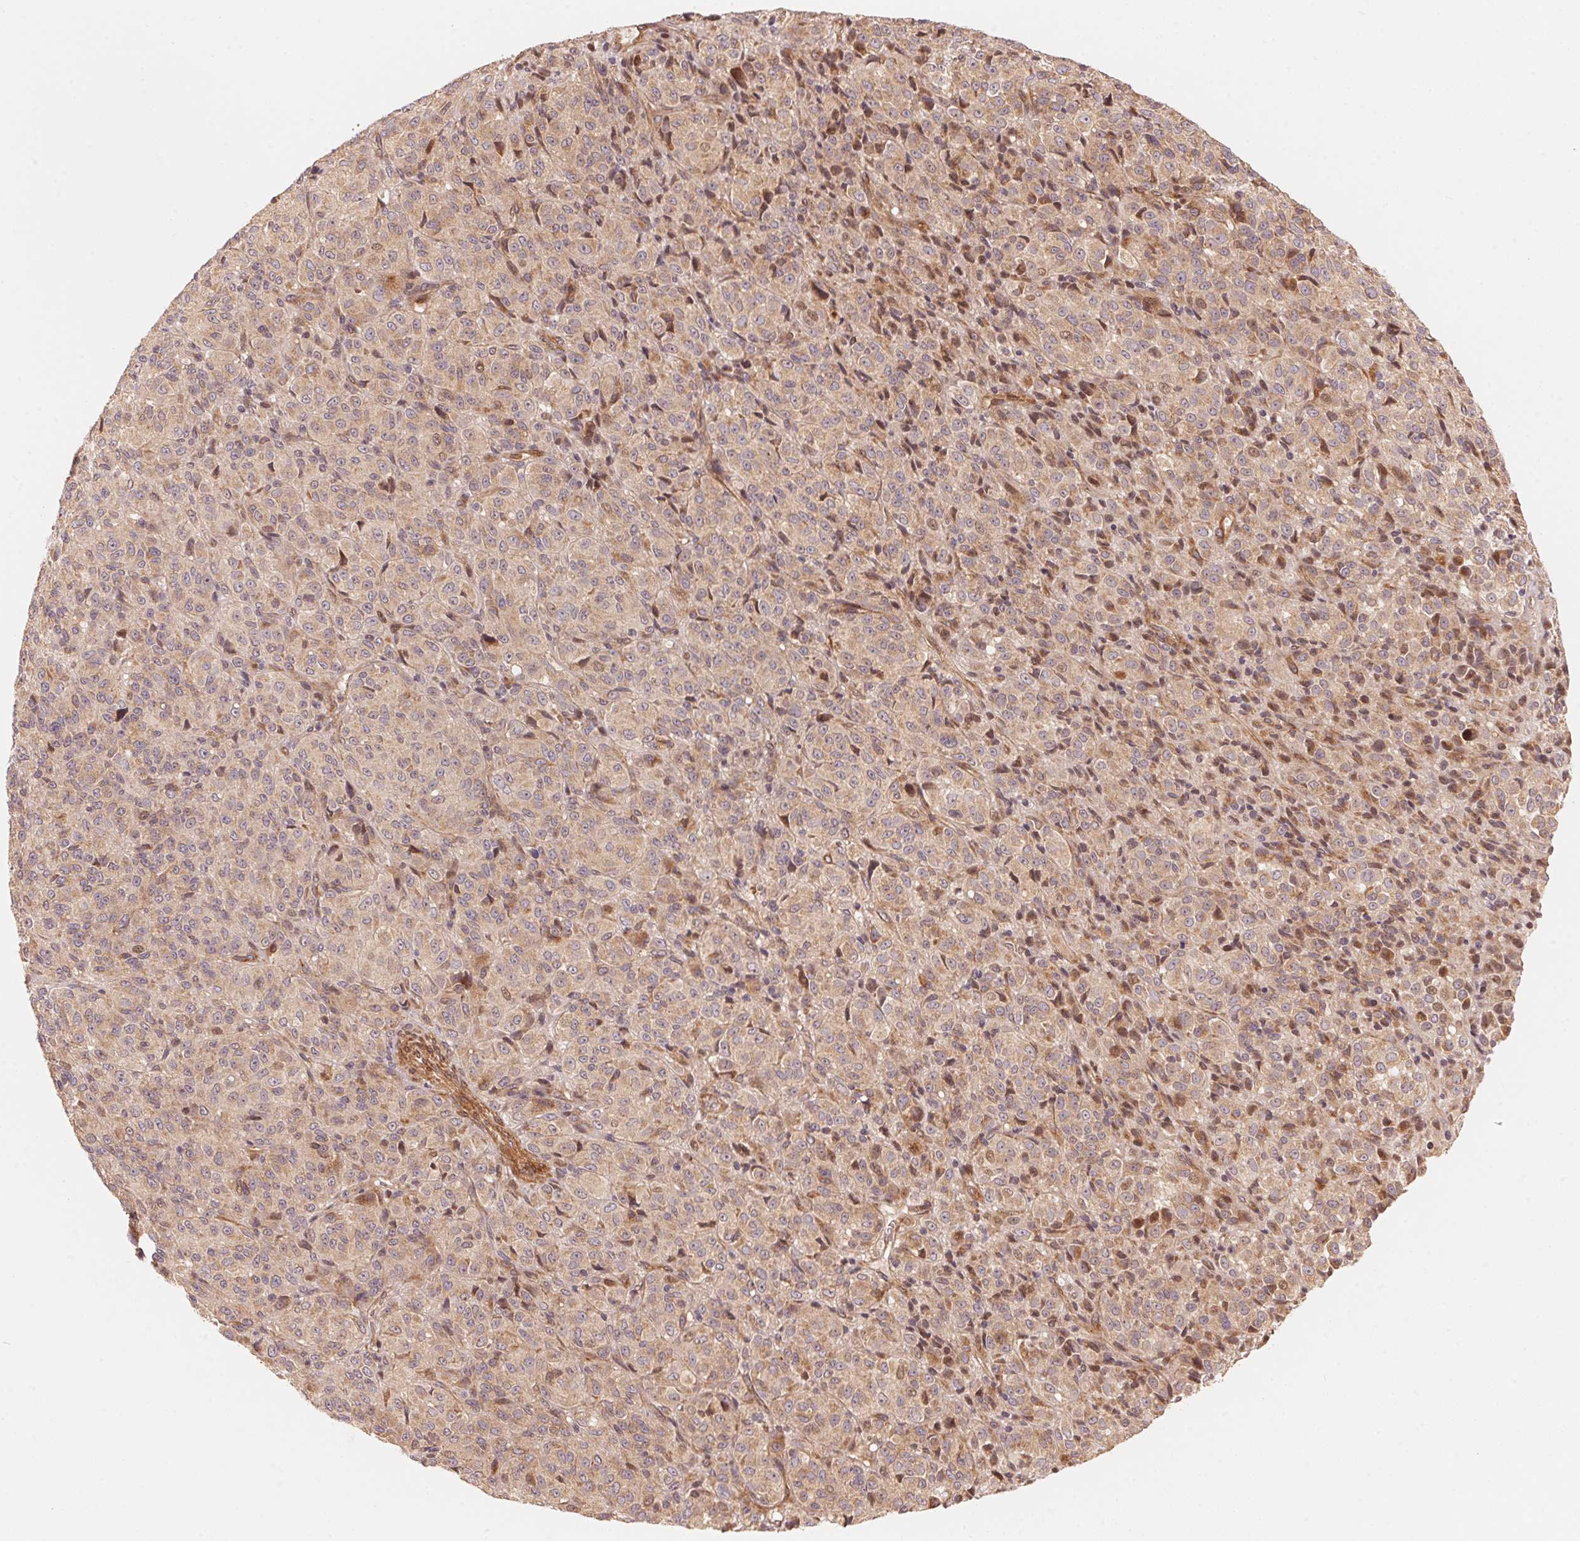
{"staining": {"intensity": "weak", "quantity": ">75%", "location": "cytoplasmic/membranous"}, "tissue": "melanoma", "cell_type": "Tumor cells", "image_type": "cancer", "snomed": [{"axis": "morphology", "description": "Malignant melanoma, Metastatic site"}, {"axis": "topography", "description": "Brain"}], "caption": "DAB immunohistochemical staining of human malignant melanoma (metastatic site) reveals weak cytoplasmic/membranous protein positivity in about >75% of tumor cells.", "gene": "TNIP2", "patient": {"sex": "female", "age": 56}}